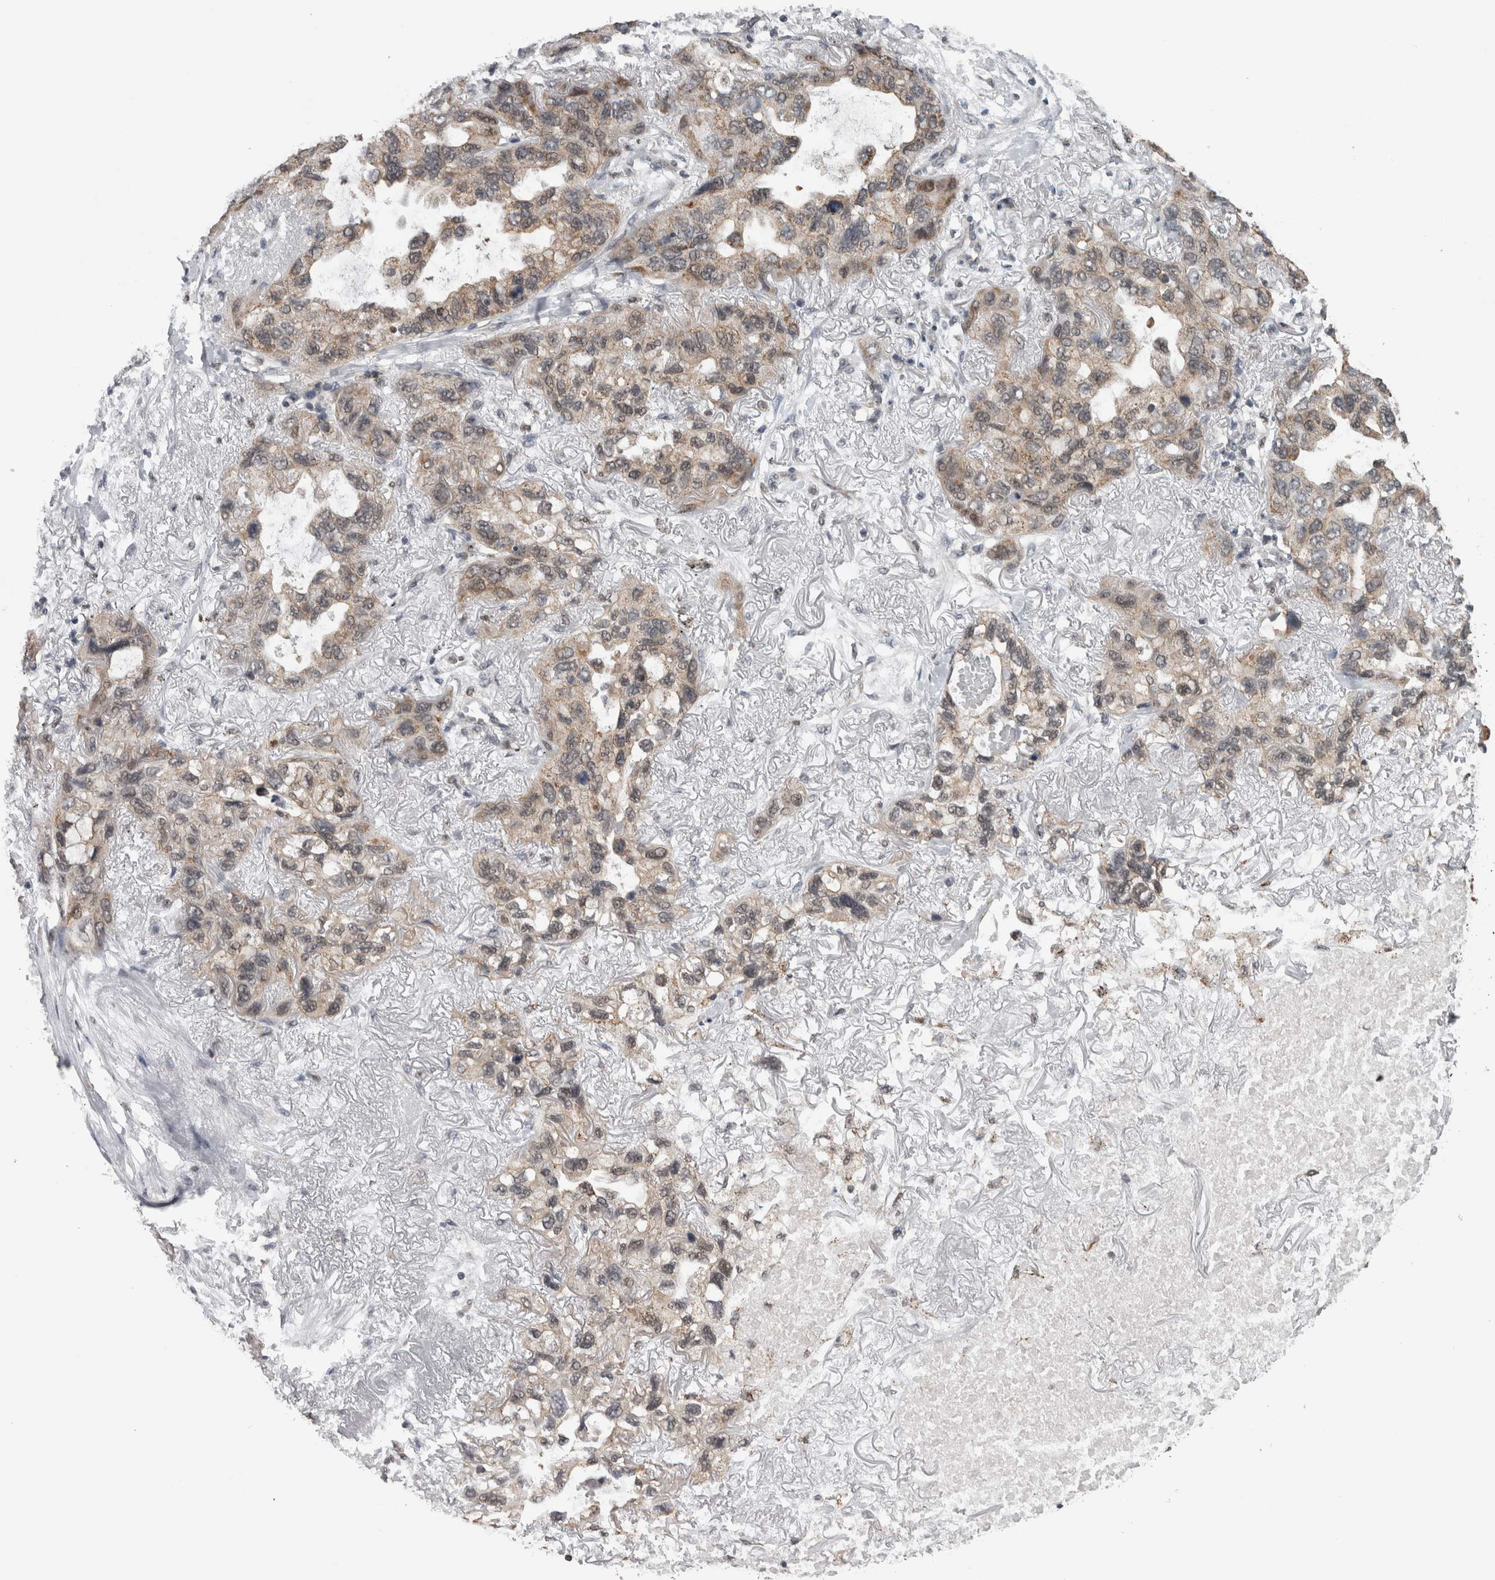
{"staining": {"intensity": "moderate", "quantity": ">75%", "location": "cytoplasmic/membranous"}, "tissue": "lung cancer", "cell_type": "Tumor cells", "image_type": "cancer", "snomed": [{"axis": "morphology", "description": "Squamous cell carcinoma, NOS"}, {"axis": "topography", "description": "Lung"}], "caption": "Lung cancer stained for a protein (brown) displays moderate cytoplasmic/membranous positive positivity in approximately >75% of tumor cells.", "gene": "OR2K2", "patient": {"sex": "female", "age": 73}}